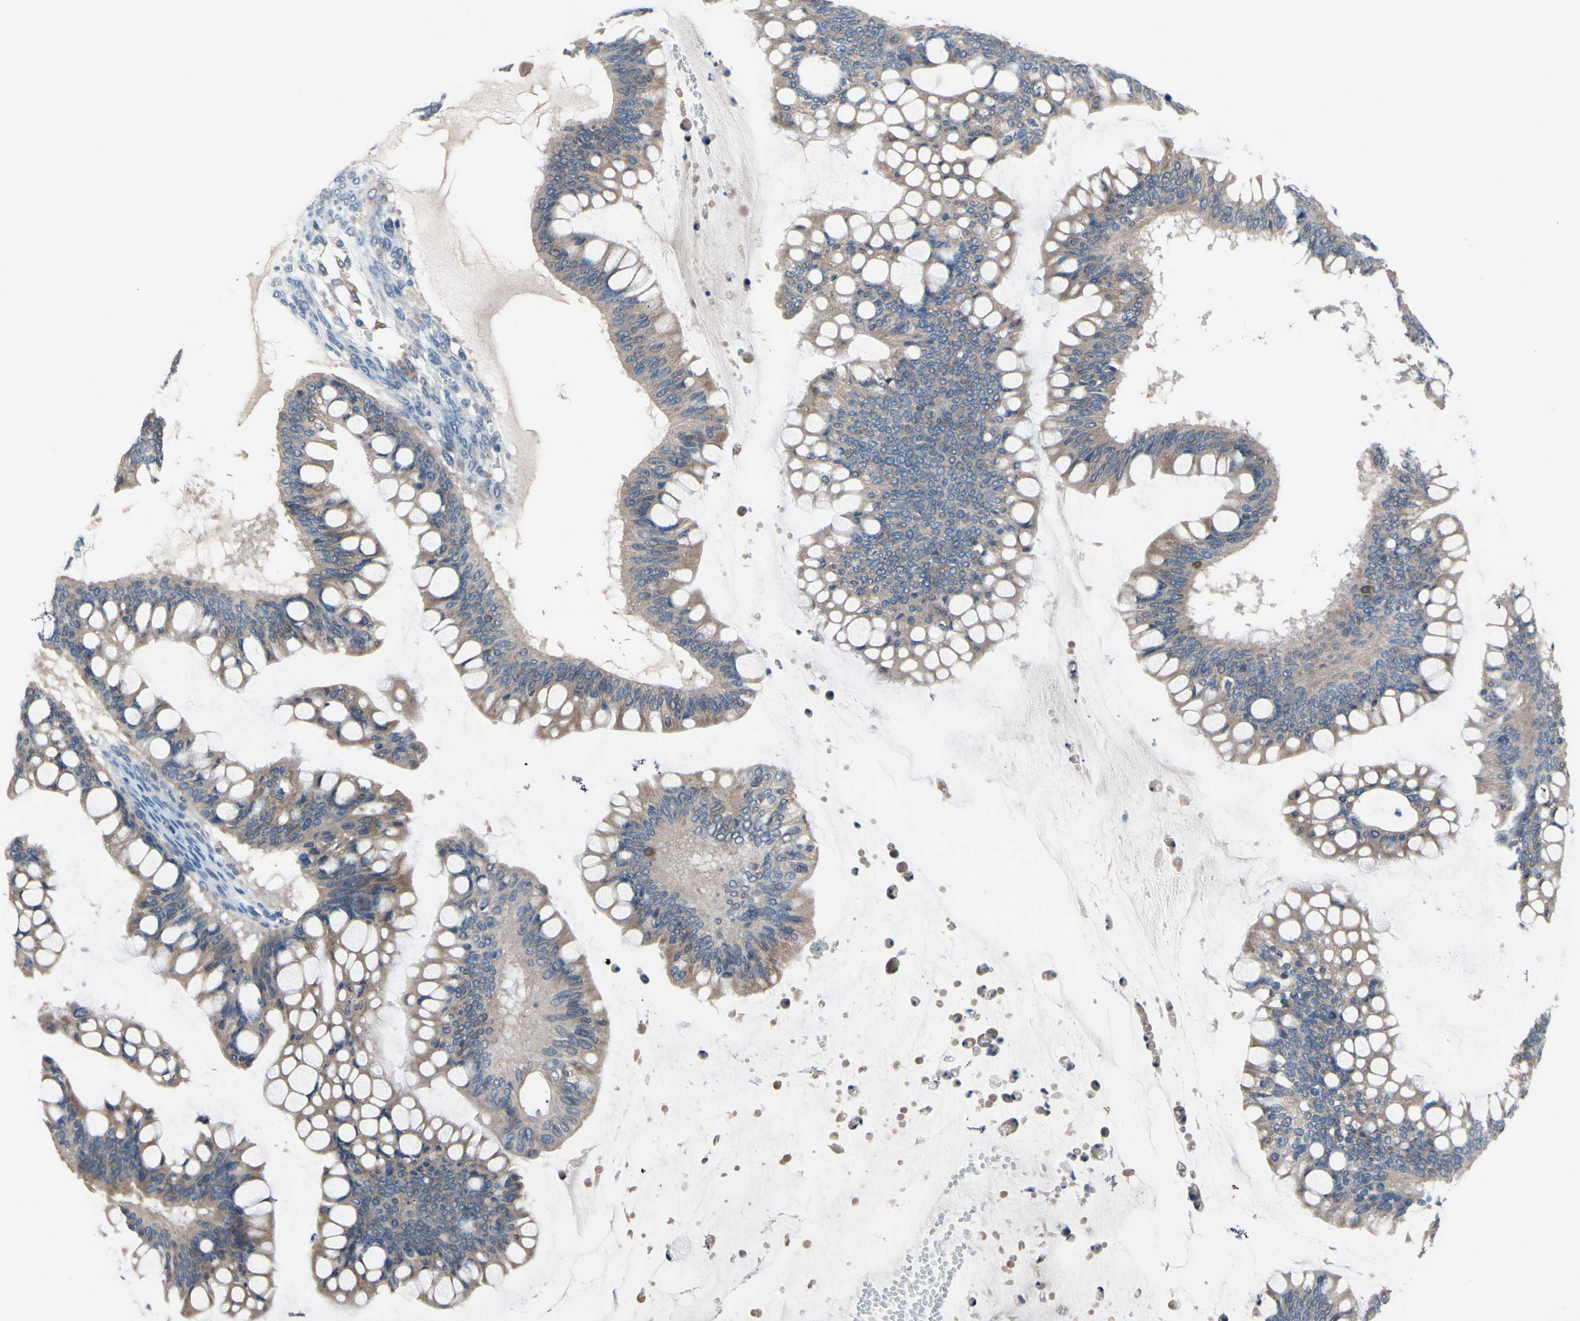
{"staining": {"intensity": "moderate", "quantity": ">75%", "location": "cytoplasmic/membranous"}, "tissue": "ovarian cancer", "cell_type": "Tumor cells", "image_type": "cancer", "snomed": [{"axis": "morphology", "description": "Cystadenocarcinoma, mucinous, NOS"}, {"axis": "topography", "description": "Ovary"}], "caption": "Moderate cytoplasmic/membranous protein staining is identified in about >75% of tumor cells in ovarian cancer (mucinous cystadenocarcinoma). Immunohistochemistry (ihc) stains the protein of interest in brown and the nuclei are stained blue.", "gene": "PRXL2A", "patient": {"sex": "female", "age": 73}}